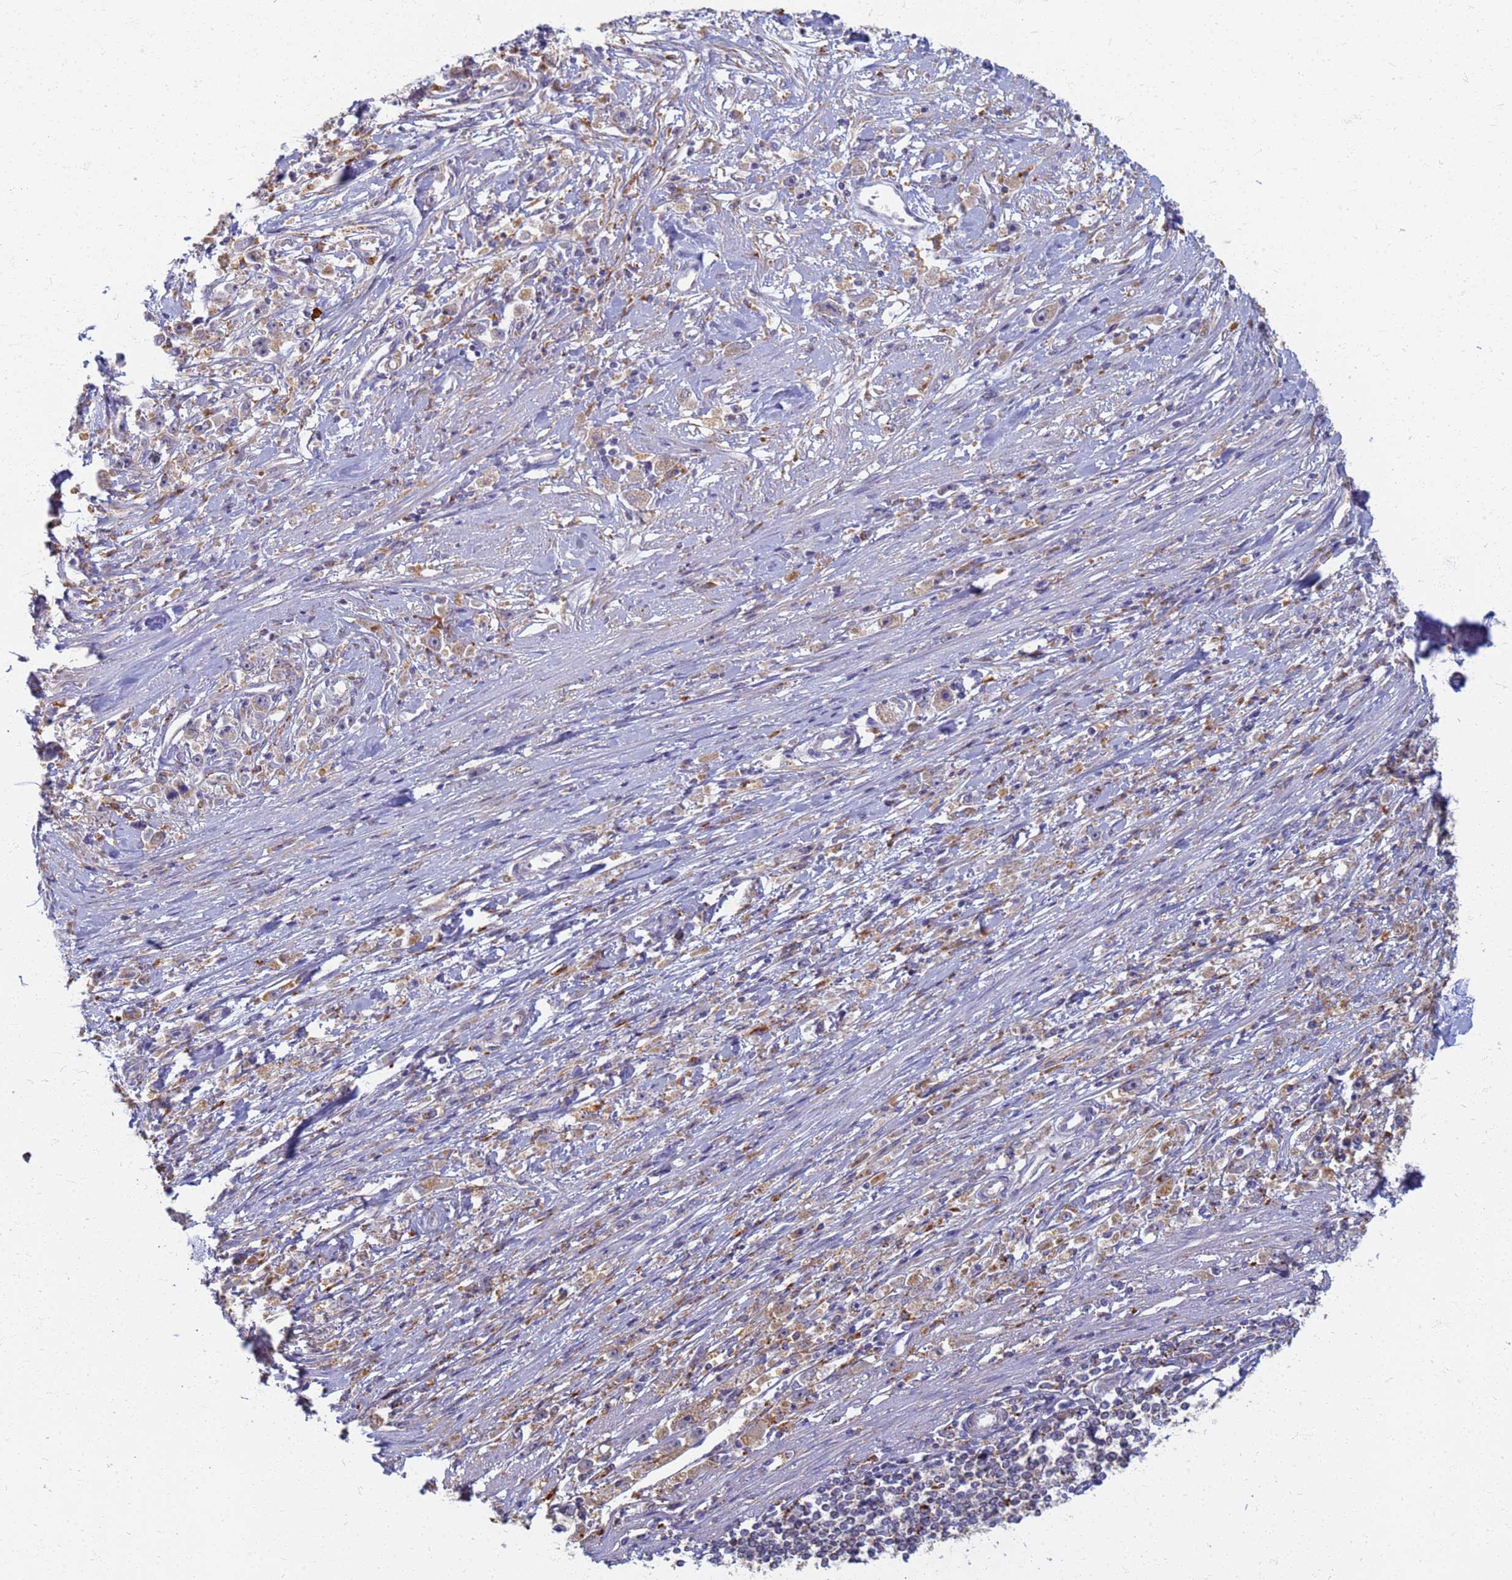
{"staining": {"intensity": "weak", "quantity": ">75%", "location": "cytoplasmic/membranous"}, "tissue": "stomach cancer", "cell_type": "Tumor cells", "image_type": "cancer", "snomed": [{"axis": "morphology", "description": "Adenocarcinoma, NOS"}, {"axis": "topography", "description": "Stomach"}], "caption": "This is an image of IHC staining of stomach cancer, which shows weak expression in the cytoplasmic/membranous of tumor cells.", "gene": "ATP6V1E1", "patient": {"sex": "female", "age": 59}}